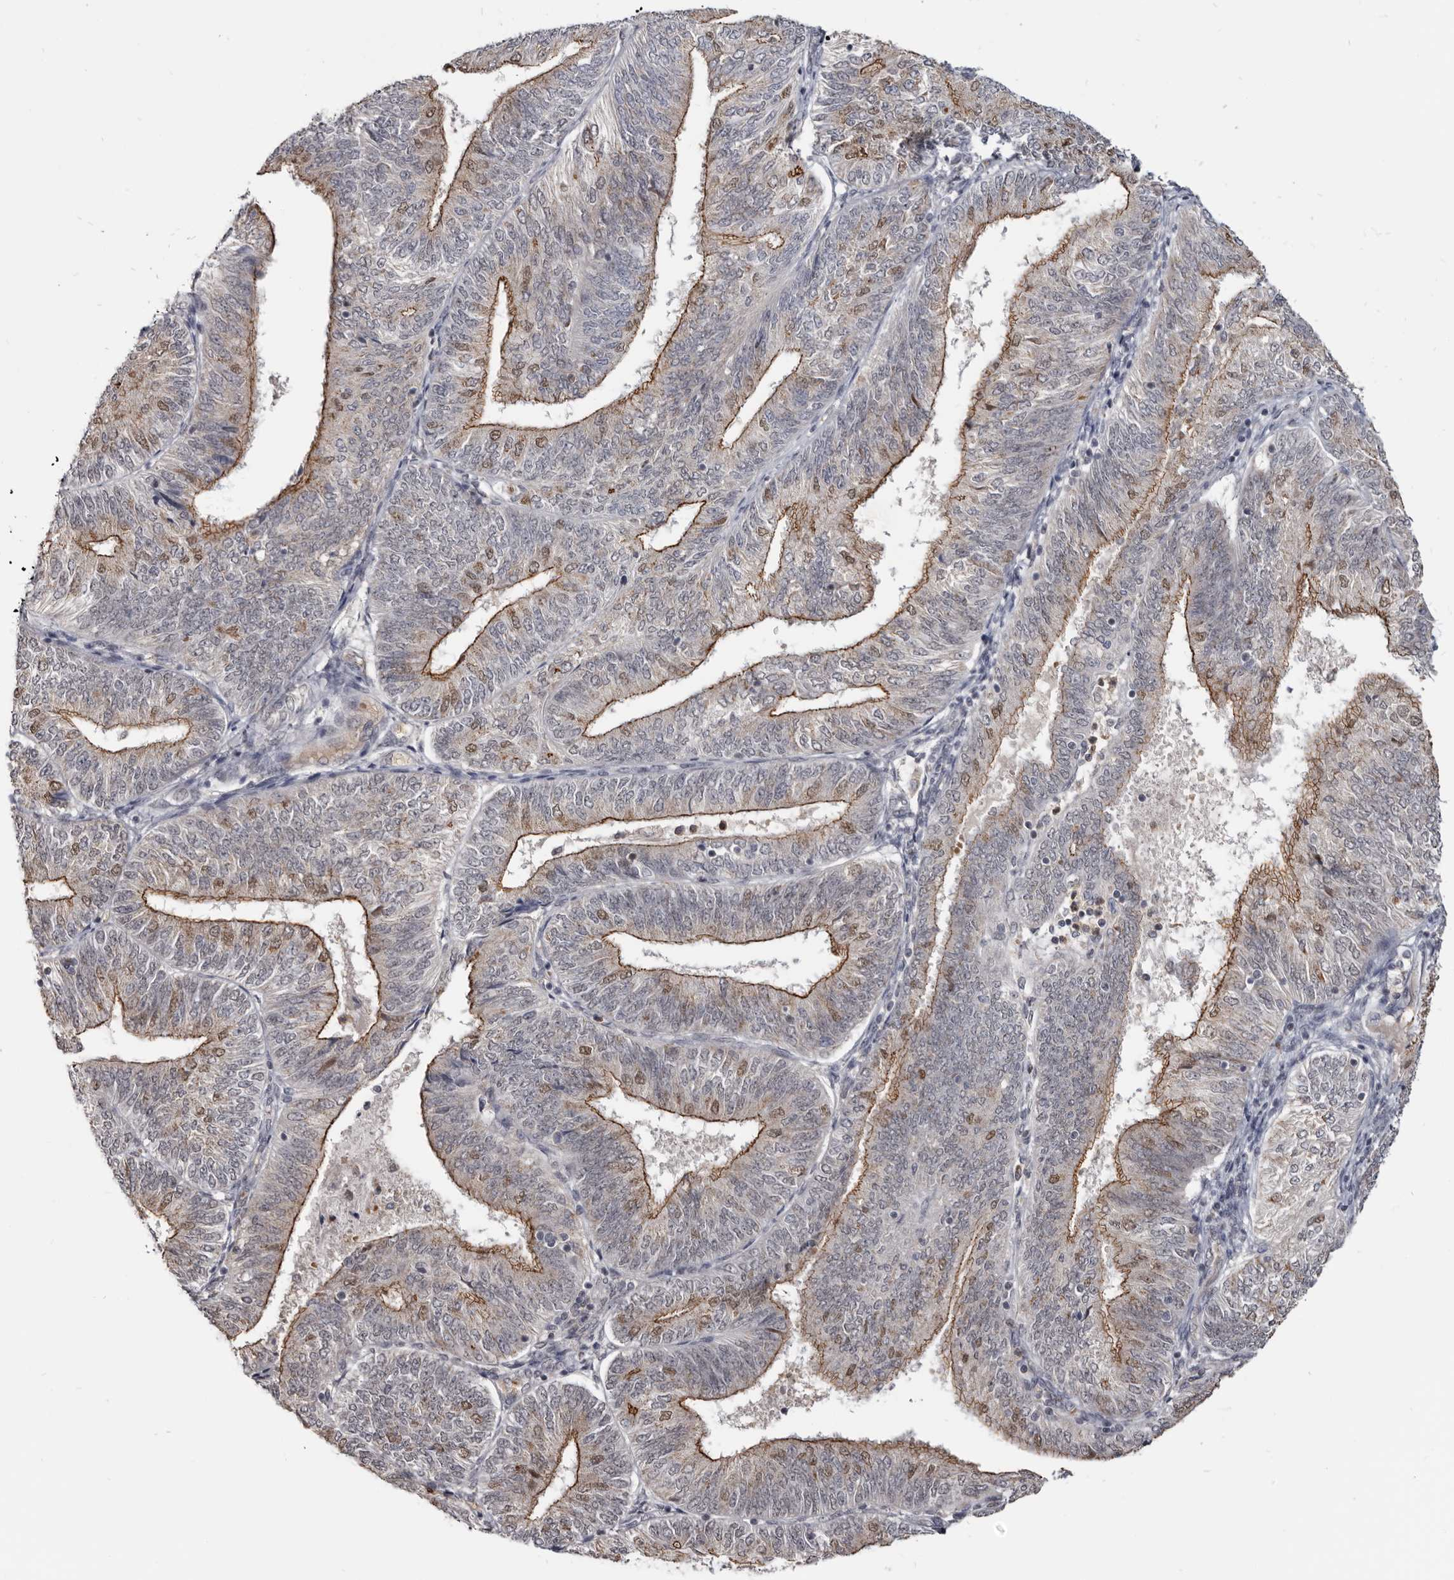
{"staining": {"intensity": "moderate", "quantity": "25%-75%", "location": "cytoplasmic/membranous,nuclear"}, "tissue": "endometrial cancer", "cell_type": "Tumor cells", "image_type": "cancer", "snomed": [{"axis": "morphology", "description": "Adenocarcinoma, NOS"}, {"axis": "topography", "description": "Endometrium"}], "caption": "There is medium levels of moderate cytoplasmic/membranous and nuclear positivity in tumor cells of endometrial cancer (adenocarcinoma), as demonstrated by immunohistochemical staining (brown color).", "gene": "CGN", "patient": {"sex": "female", "age": 58}}